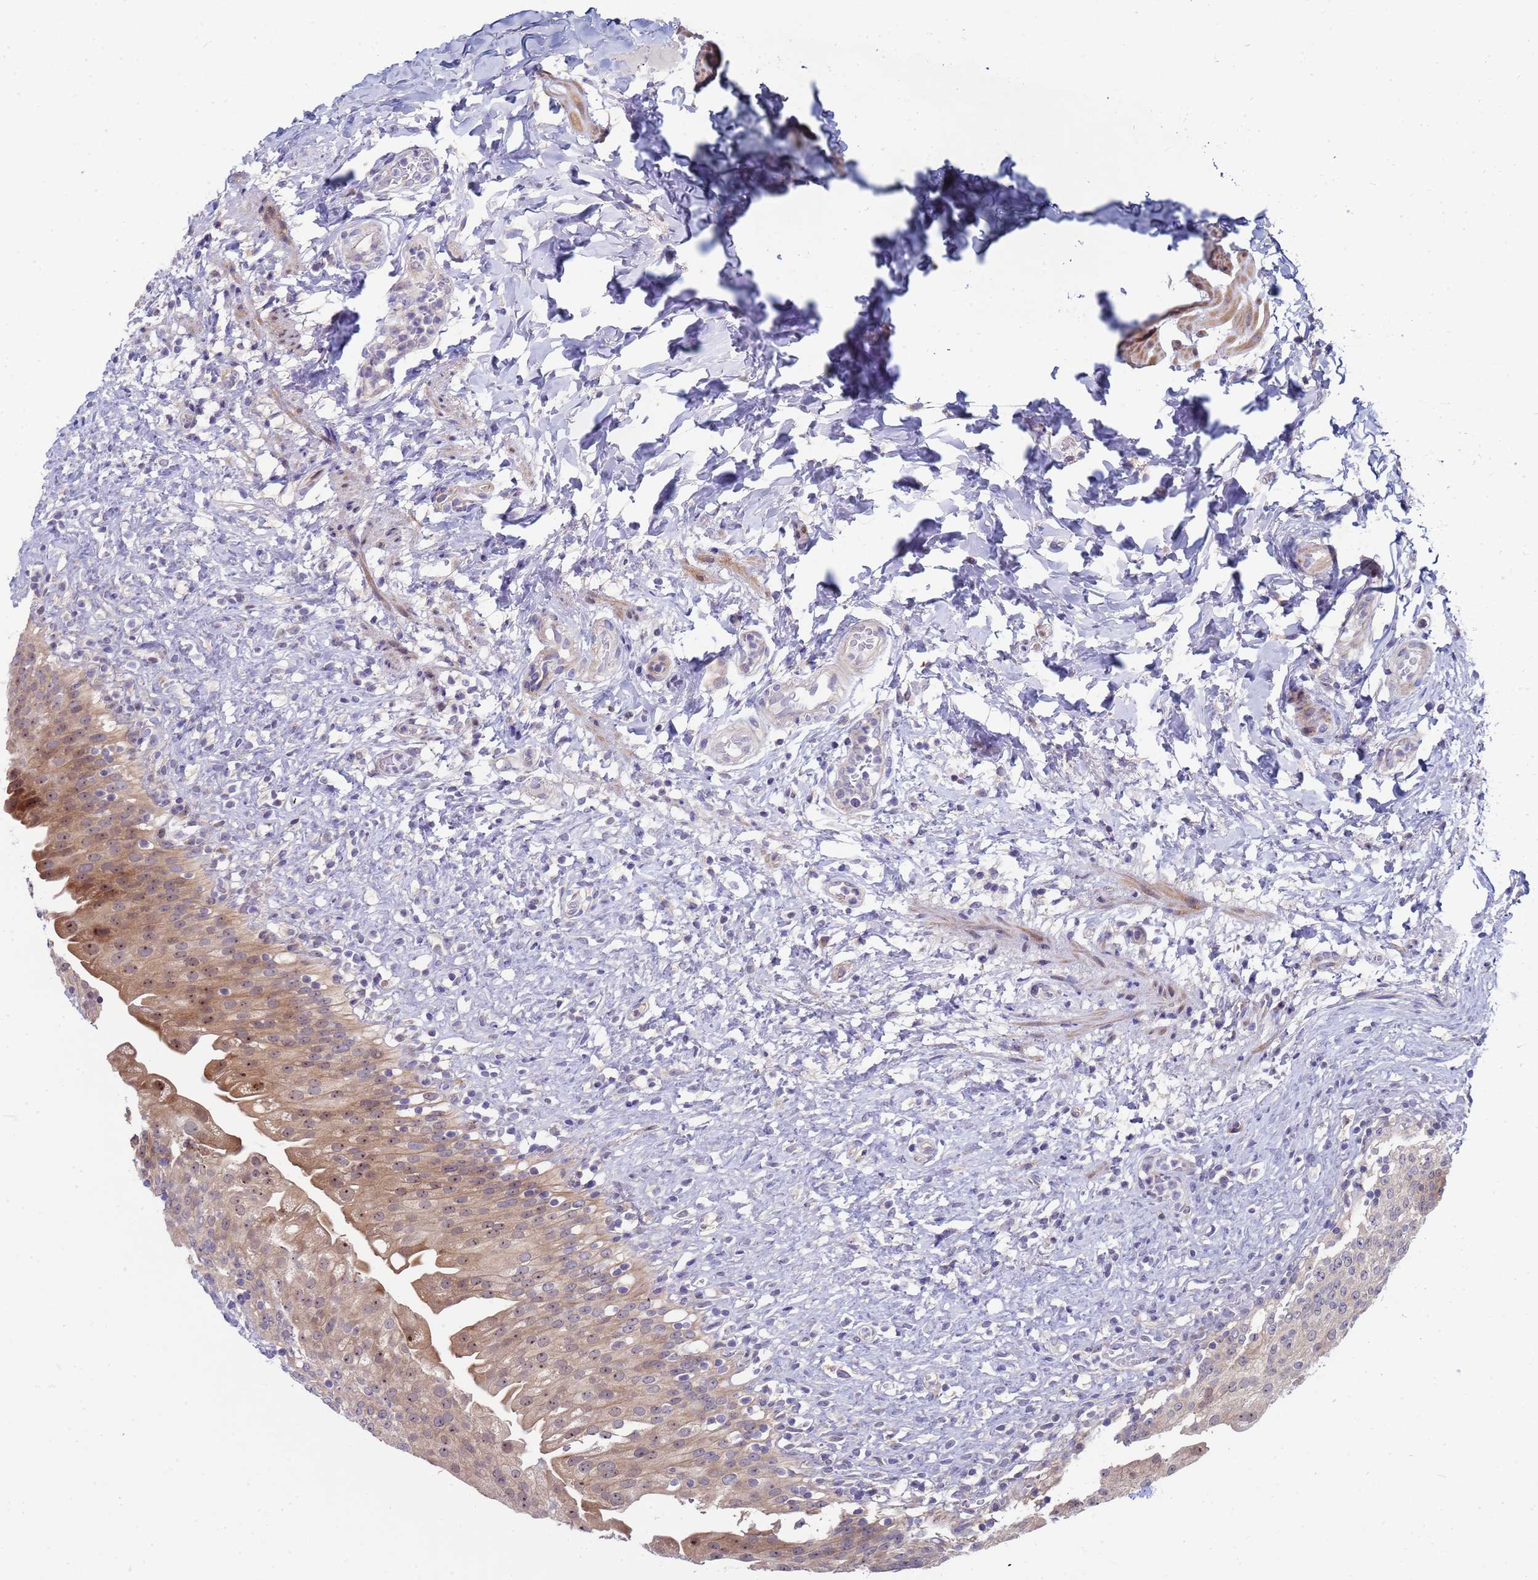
{"staining": {"intensity": "moderate", "quantity": ">75%", "location": "cytoplasmic/membranous,nuclear"}, "tissue": "urinary bladder", "cell_type": "Urothelial cells", "image_type": "normal", "snomed": [{"axis": "morphology", "description": "Normal tissue, NOS"}, {"axis": "topography", "description": "Urinary bladder"}], "caption": "The image exhibits staining of benign urinary bladder, revealing moderate cytoplasmic/membranous,nuclear protein positivity (brown color) within urothelial cells.", "gene": "ENOSF1", "patient": {"sex": "female", "age": 27}}